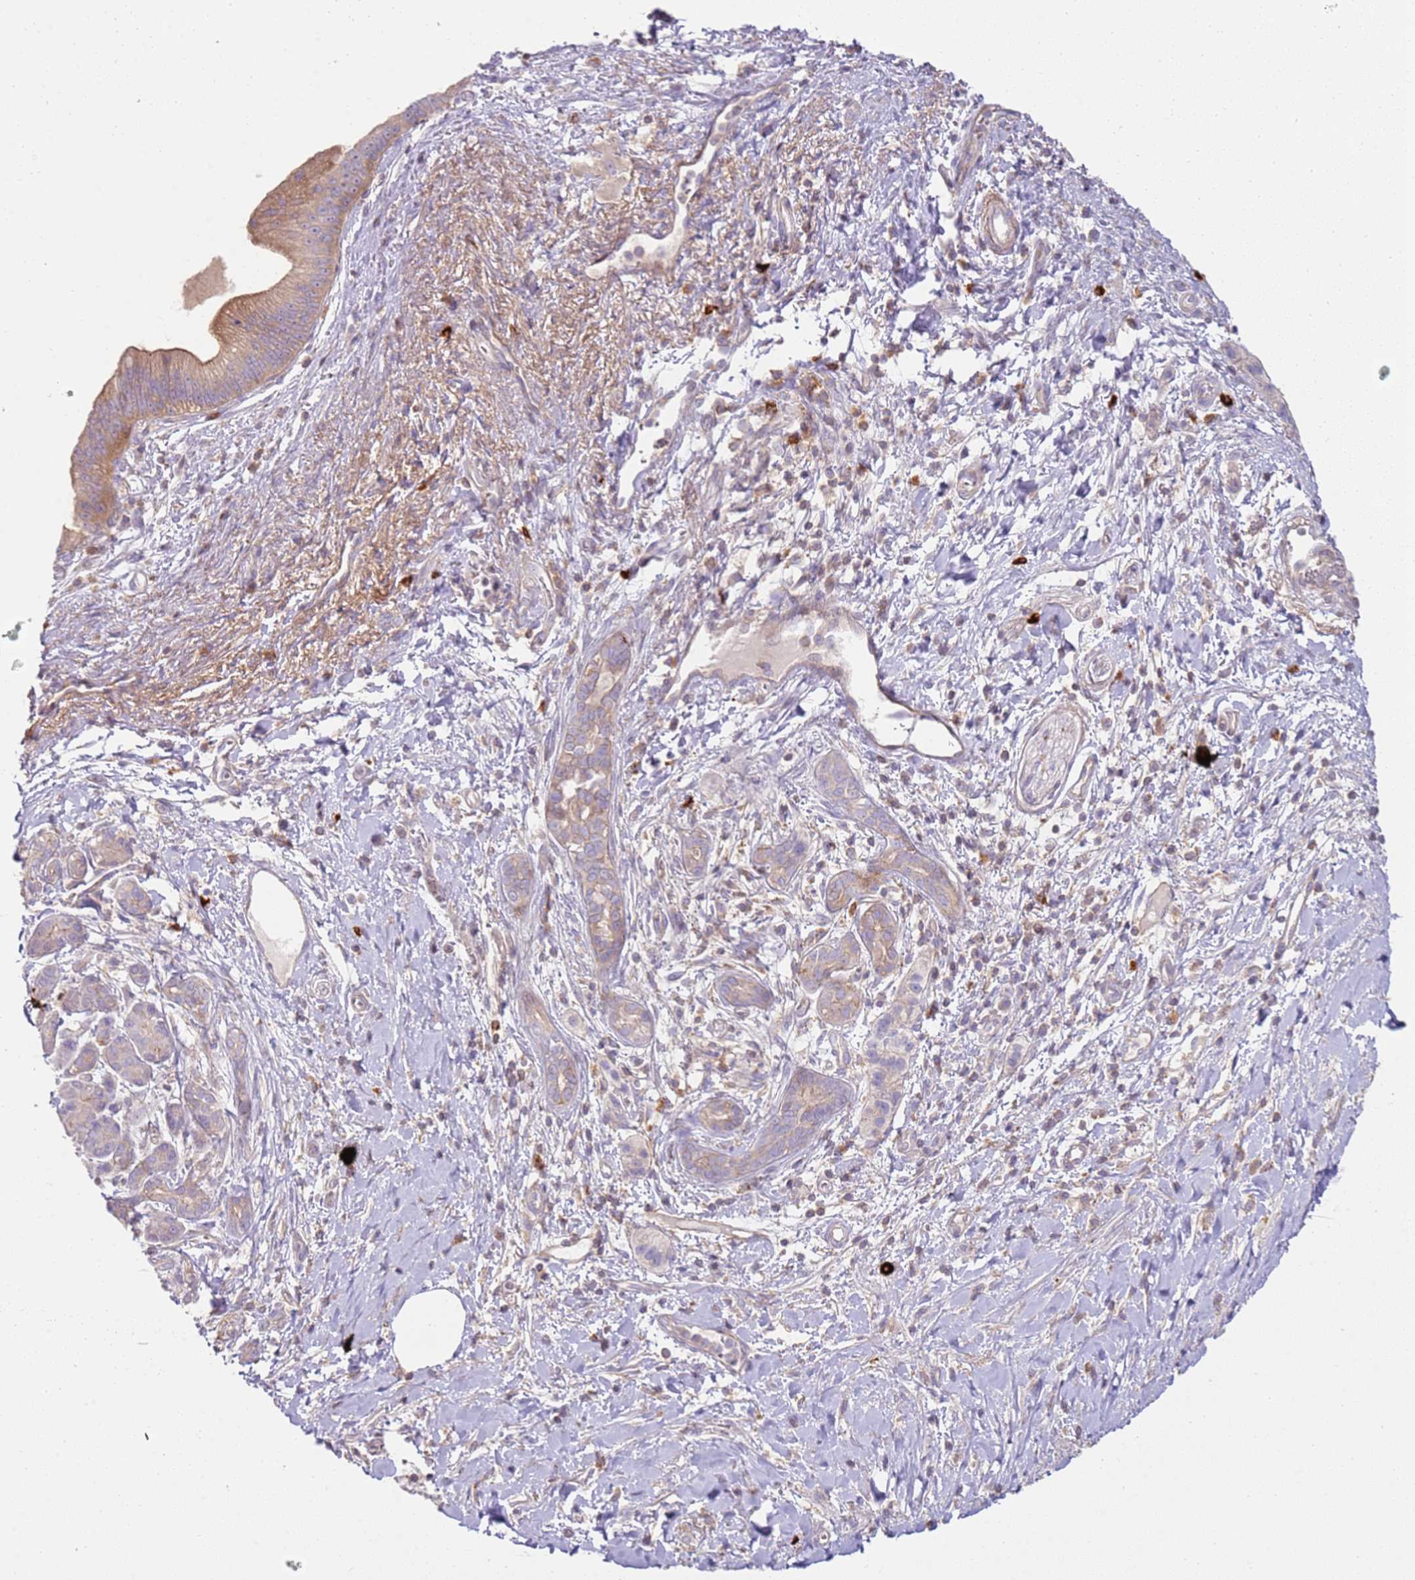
{"staining": {"intensity": "weak", "quantity": ">75%", "location": "cytoplasmic/membranous"}, "tissue": "pancreatic cancer", "cell_type": "Tumor cells", "image_type": "cancer", "snomed": [{"axis": "morphology", "description": "Adenocarcinoma, NOS"}, {"axis": "topography", "description": "Pancreas"}], "caption": "A low amount of weak cytoplasmic/membranous positivity is appreciated in about >75% of tumor cells in adenocarcinoma (pancreatic) tissue. (DAB (3,3'-diaminobenzidine) = brown stain, brightfield microscopy at high magnification).", "gene": "FPR1", "patient": {"sex": "male", "age": 78}}